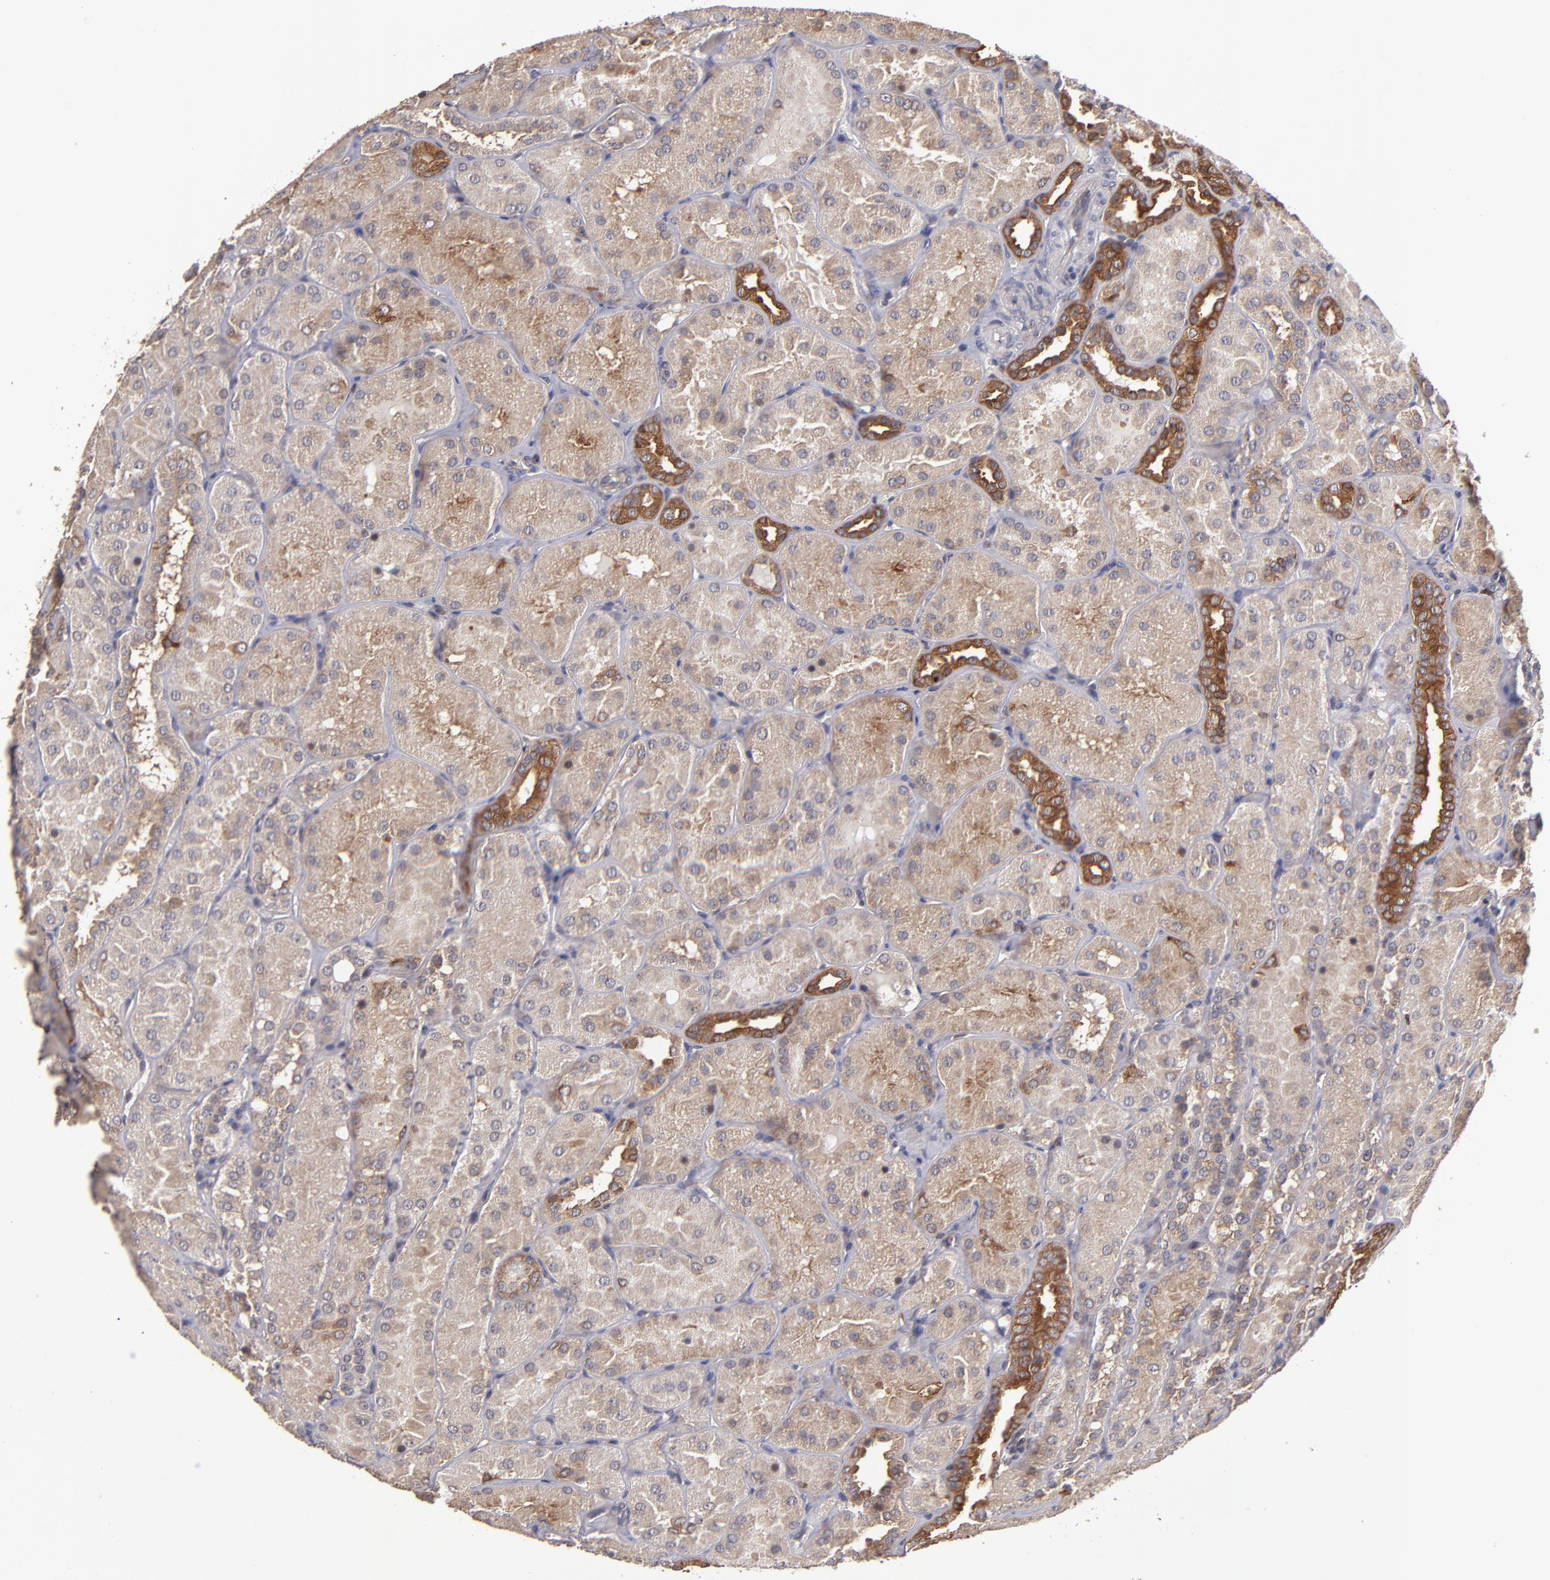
{"staining": {"intensity": "moderate", "quantity": "<25%", "location": "cytoplasmic/membranous"}, "tissue": "kidney", "cell_type": "Cells in glomeruli", "image_type": "normal", "snomed": [{"axis": "morphology", "description": "Normal tissue, NOS"}, {"axis": "topography", "description": "Kidney"}], "caption": "A photomicrograph of human kidney stained for a protein displays moderate cytoplasmic/membranous brown staining in cells in glomeruli.", "gene": "NF2", "patient": {"sex": "male", "age": 28}}